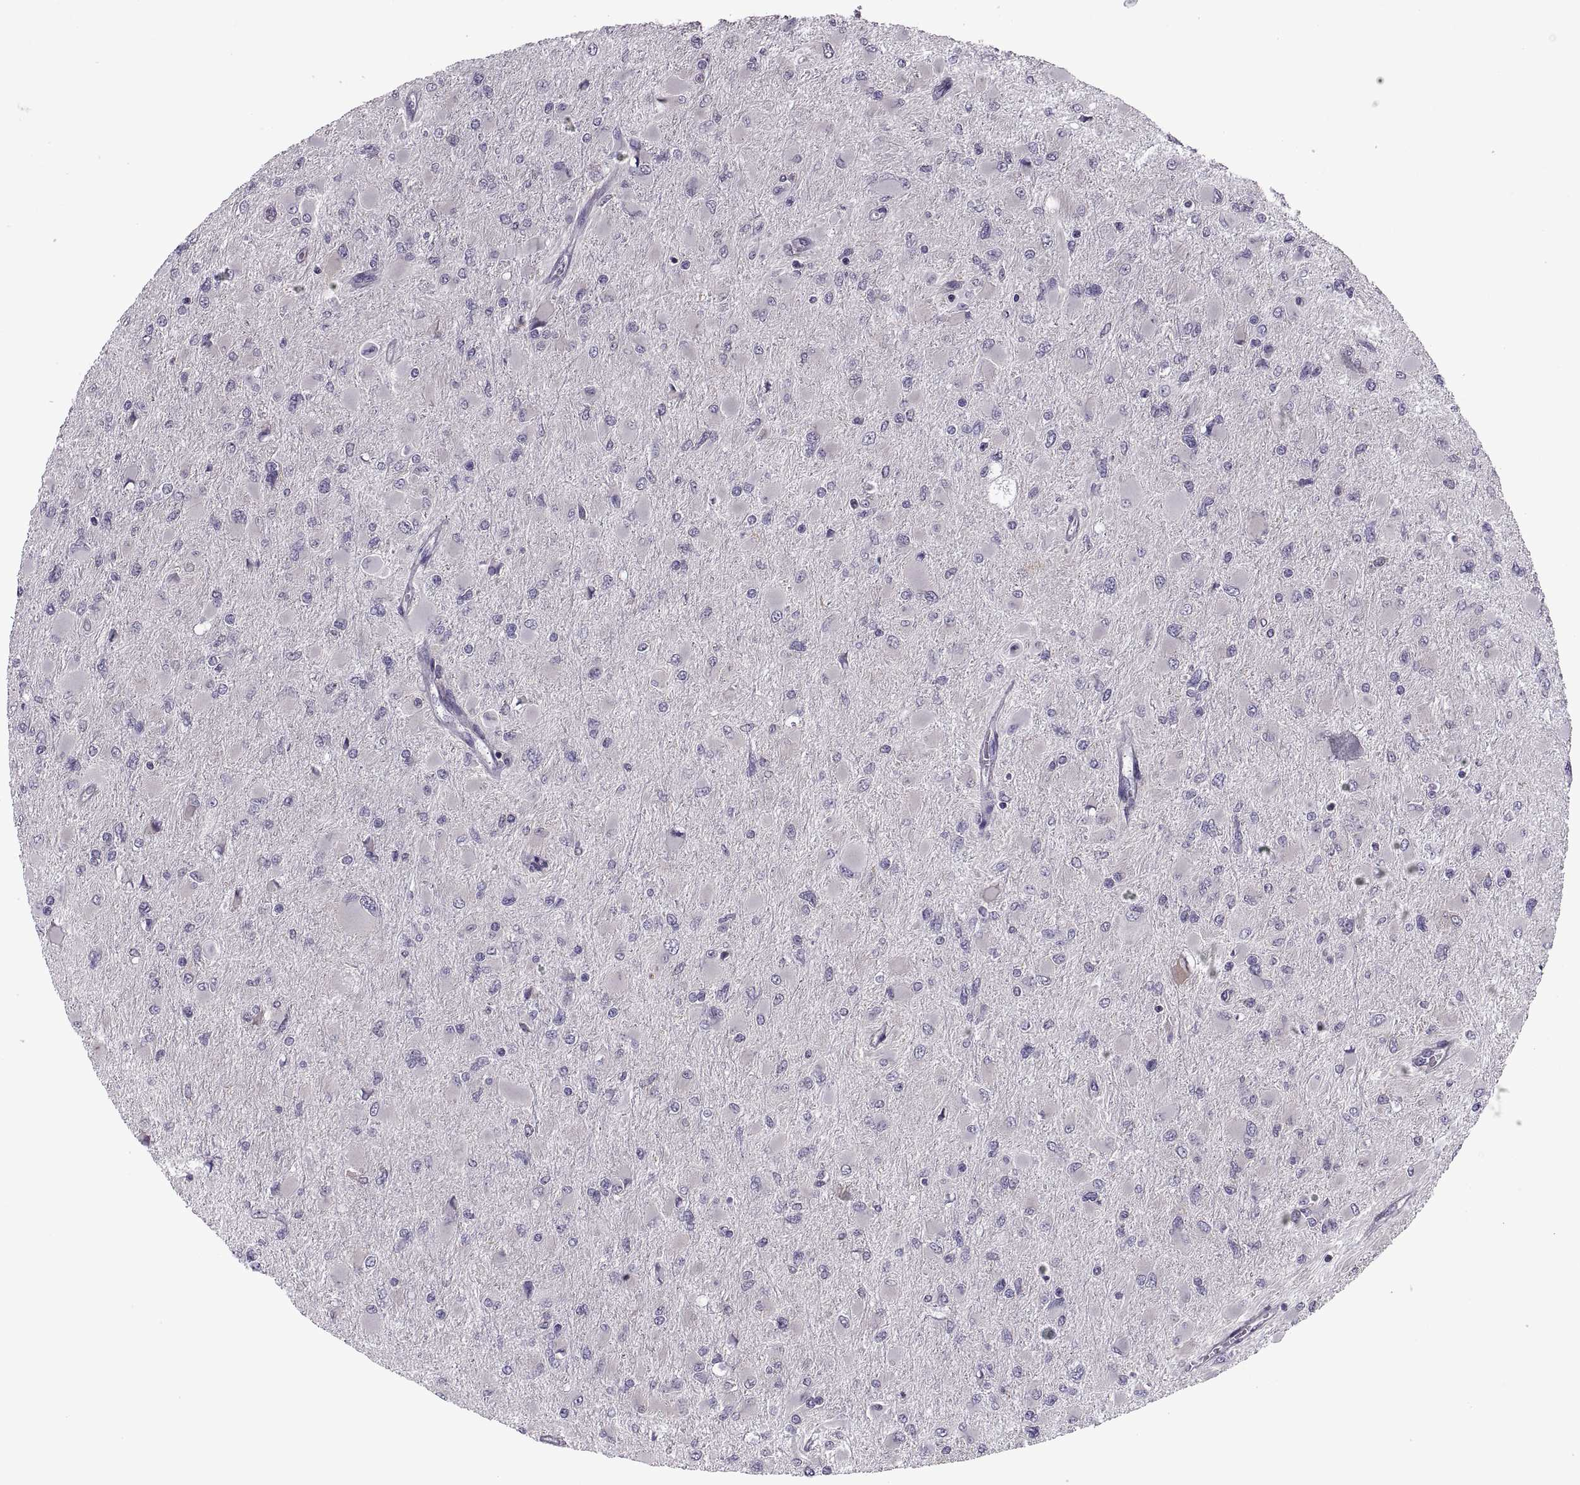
{"staining": {"intensity": "negative", "quantity": "none", "location": "none"}, "tissue": "glioma", "cell_type": "Tumor cells", "image_type": "cancer", "snomed": [{"axis": "morphology", "description": "Glioma, malignant, High grade"}, {"axis": "topography", "description": "Cerebral cortex"}], "caption": "Glioma was stained to show a protein in brown. There is no significant positivity in tumor cells.", "gene": "LETM2", "patient": {"sex": "female", "age": 36}}